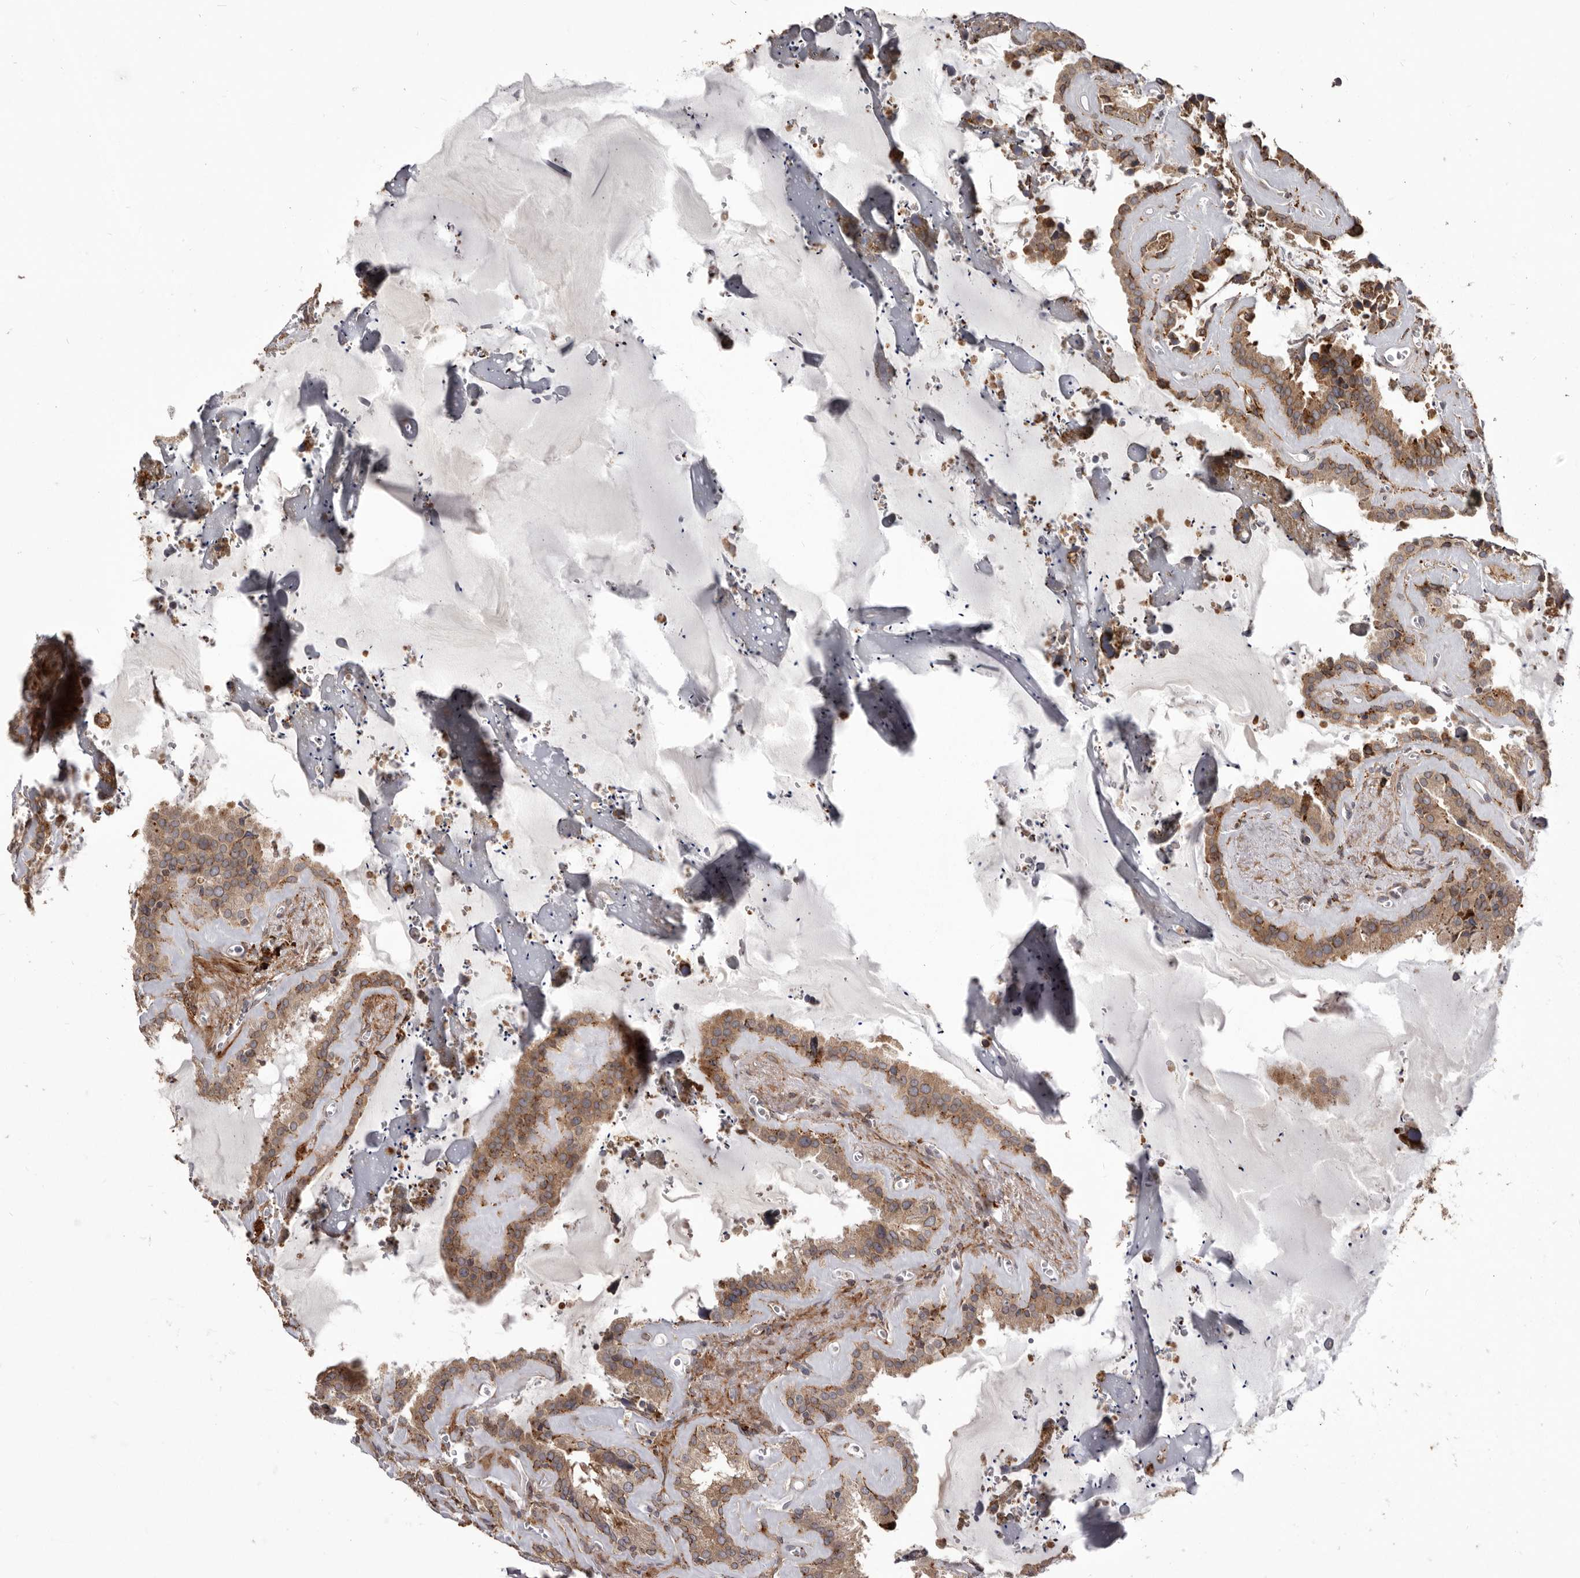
{"staining": {"intensity": "moderate", "quantity": ">75%", "location": "cytoplasmic/membranous"}, "tissue": "seminal vesicle", "cell_type": "Glandular cells", "image_type": "normal", "snomed": [{"axis": "morphology", "description": "Normal tissue, NOS"}, {"axis": "topography", "description": "Prostate"}, {"axis": "topography", "description": "Seminal veicle"}], "caption": "The histopathology image shows staining of benign seminal vesicle, revealing moderate cytoplasmic/membranous protein positivity (brown color) within glandular cells. Immunohistochemistry stains the protein of interest in brown and the nuclei are stained blue.", "gene": "NUP43", "patient": {"sex": "male", "age": 59}}